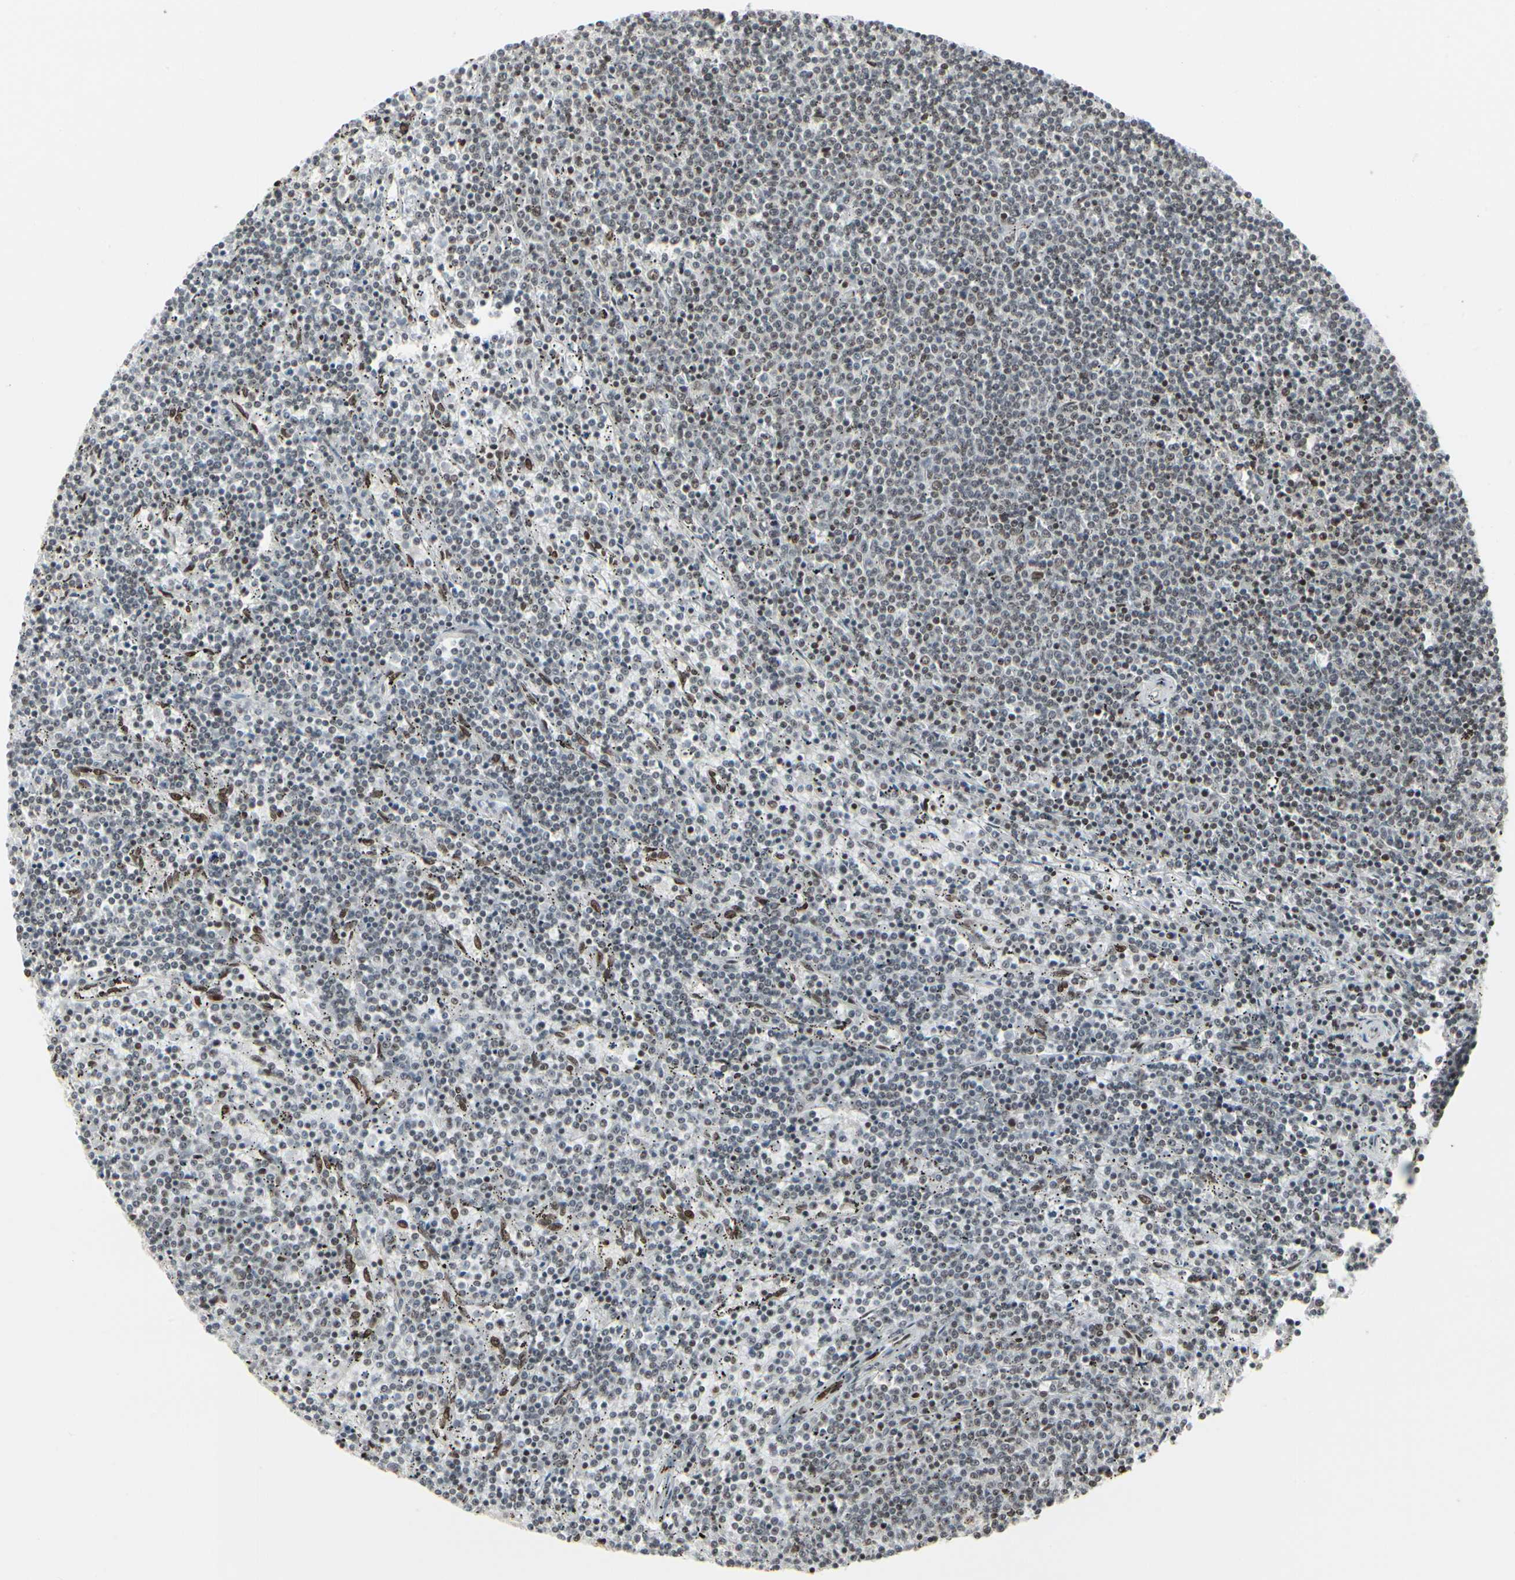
{"staining": {"intensity": "weak", "quantity": "25%-75%", "location": "nuclear"}, "tissue": "lymphoma", "cell_type": "Tumor cells", "image_type": "cancer", "snomed": [{"axis": "morphology", "description": "Malignant lymphoma, non-Hodgkin's type, Low grade"}, {"axis": "topography", "description": "Spleen"}], "caption": "A high-resolution histopathology image shows immunohistochemistry (IHC) staining of malignant lymphoma, non-Hodgkin's type (low-grade), which reveals weak nuclear staining in approximately 25%-75% of tumor cells.", "gene": "HMG20A", "patient": {"sex": "female", "age": 50}}